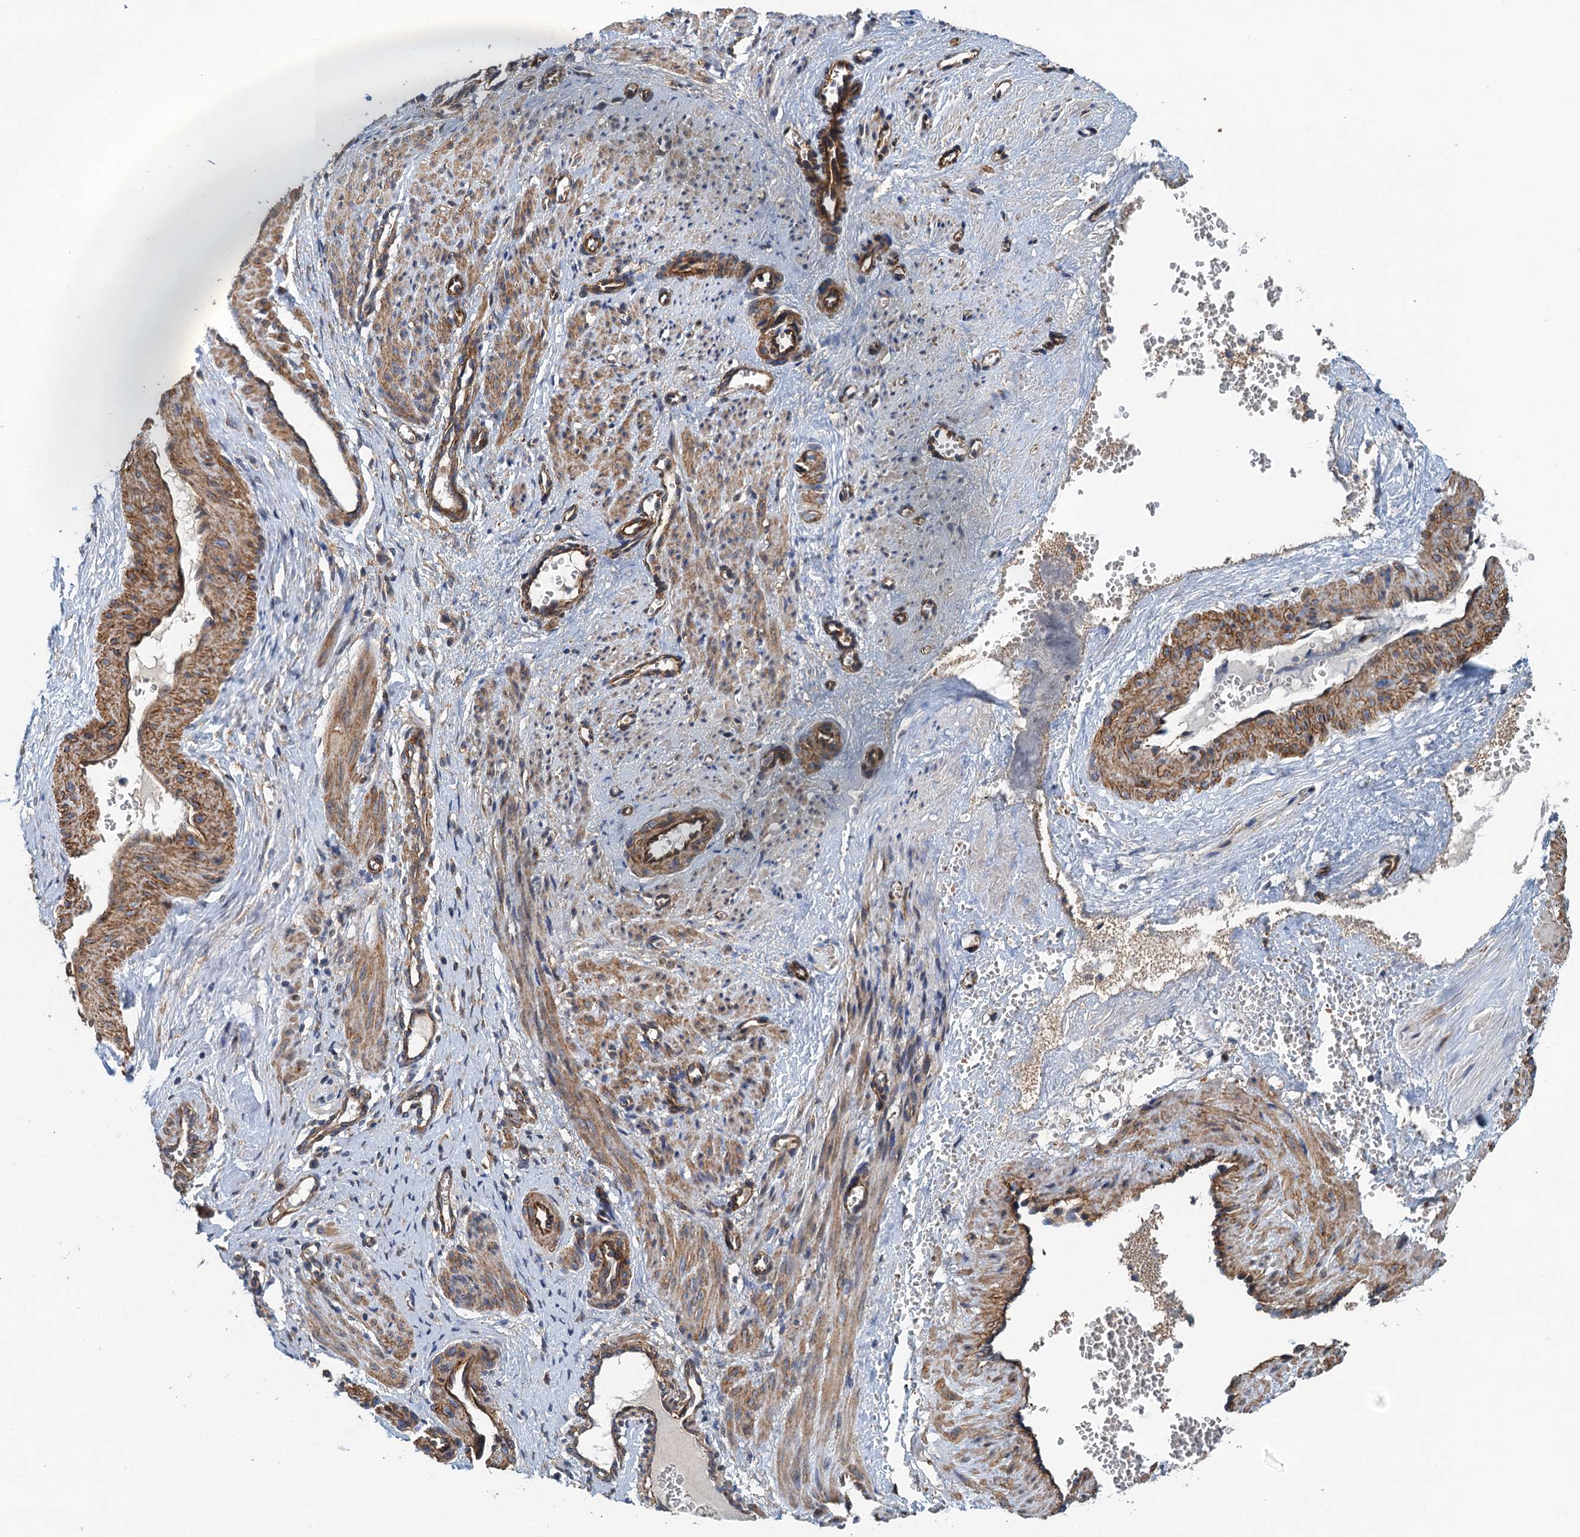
{"staining": {"intensity": "moderate", "quantity": ">75%", "location": "cytoplasmic/membranous"}, "tissue": "smooth muscle", "cell_type": "Smooth muscle cells", "image_type": "normal", "snomed": [{"axis": "morphology", "description": "Normal tissue, NOS"}, {"axis": "topography", "description": "Endometrium"}], "caption": "Immunohistochemistry (IHC) of benign smooth muscle exhibits medium levels of moderate cytoplasmic/membranous staining in approximately >75% of smooth muscle cells.", "gene": "RSAD2", "patient": {"sex": "female", "age": 33}}